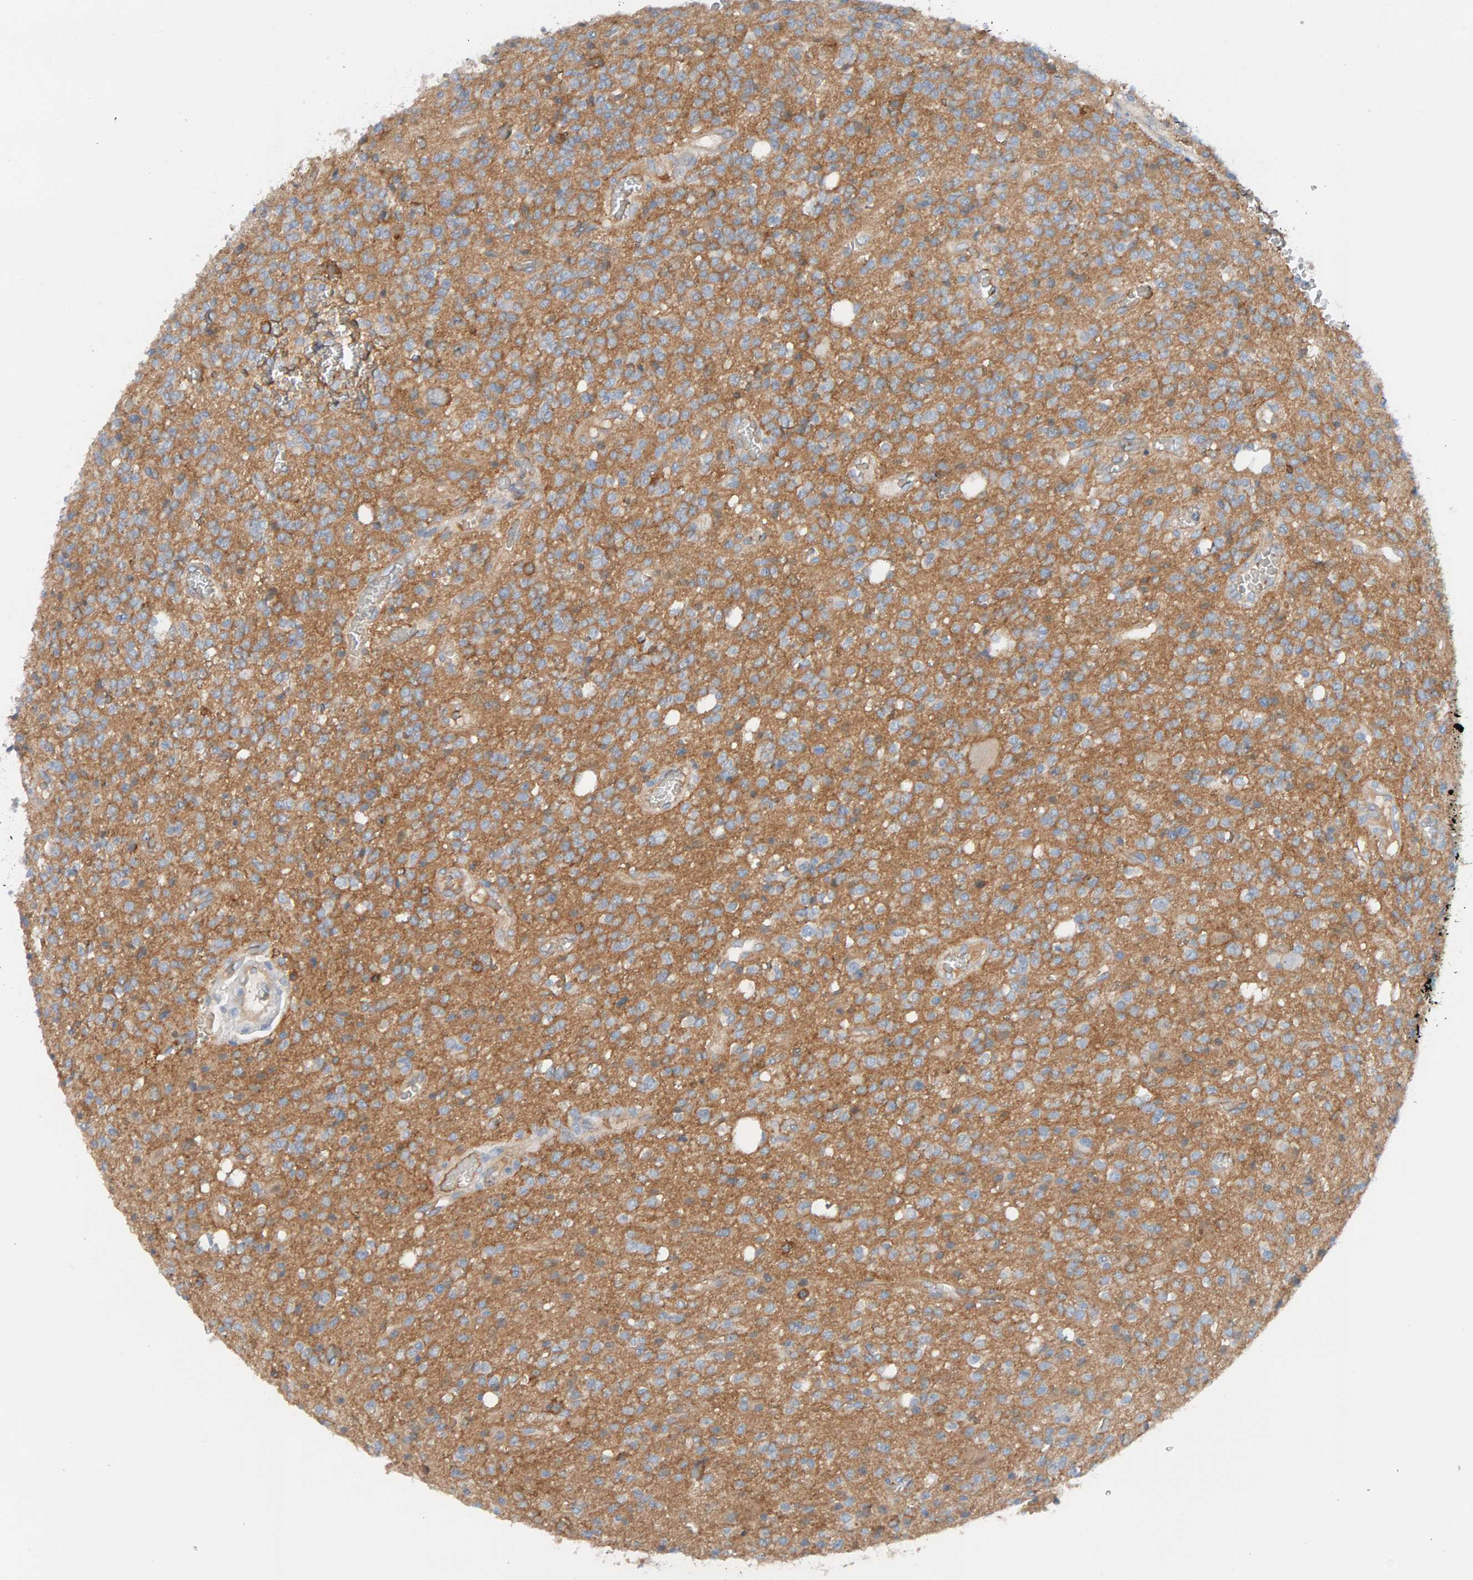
{"staining": {"intensity": "moderate", "quantity": "<25%", "location": "cytoplasmic/membranous"}, "tissue": "glioma", "cell_type": "Tumor cells", "image_type": "cancer", "snomed": [{"axis": "morphology", "description": "Glioma, malignant, High grade"}, {"axis": "topography", "description": "Brain"}], "caption": "Brown immunohistochemical staining in glioma exhibits moderate cytoplasmic/membranous staining in about <25% of tumor cells. Immunohistochemistry (ihc) stains the protein in brown and the nuclei are stained blue.", "gene": "FYN", "patient": {"sex": "male", "age": 34}}